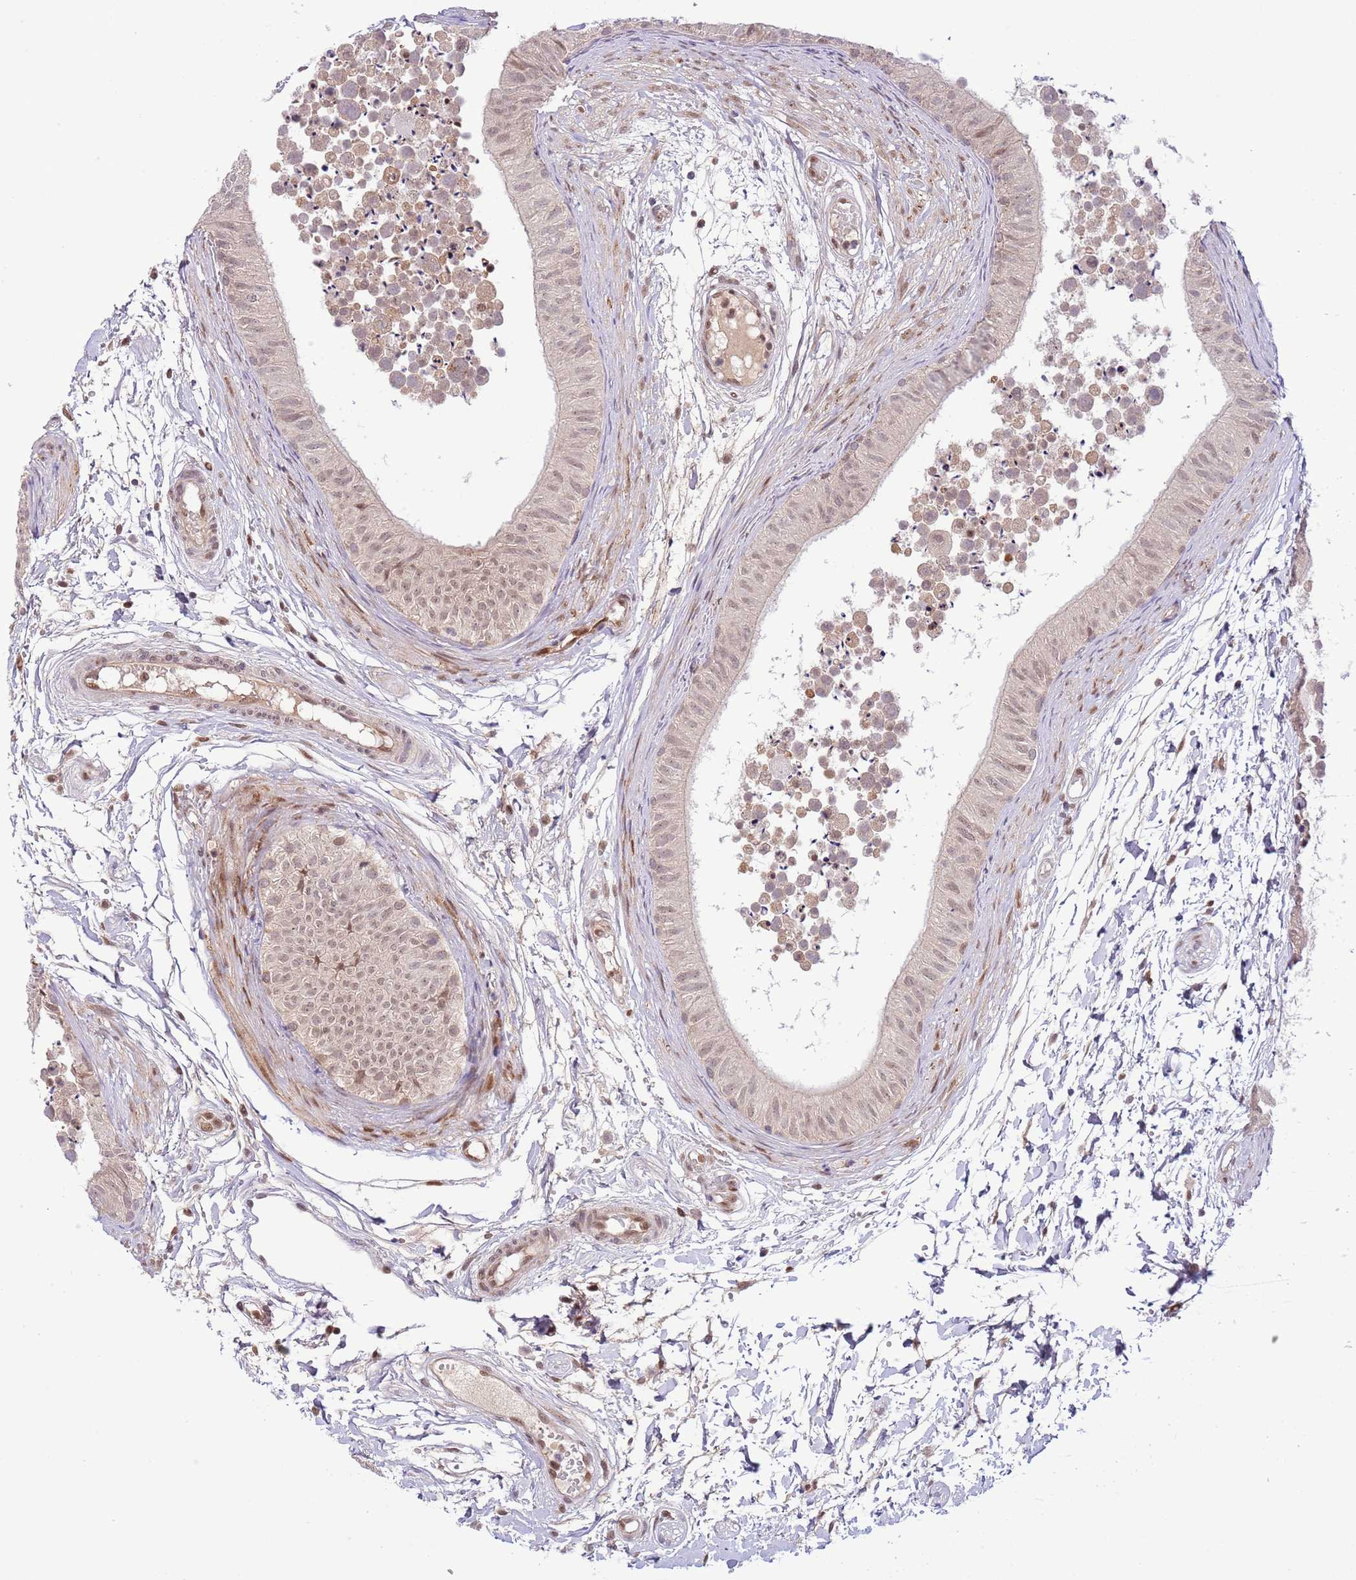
{"staining": {"intensity": "moderate", "quantity": "<25%", "location": "cytoplasmic/membranous"}, "tissue": "epididymis", "cell_type": "Glandular cells", "image_type": "normal", "snomed": [{"axis": "morphology", "description": "Normal tissue, NOS"}, {"axis": "topography", "description": "Epididymis"}], "caption": "Normal epididymis reveals moderate cytoplasmic/membranous expression in approximately <25% of glandular cells.", "gene": "CHD1", "patient": {"sex": "male", "age": 15}}